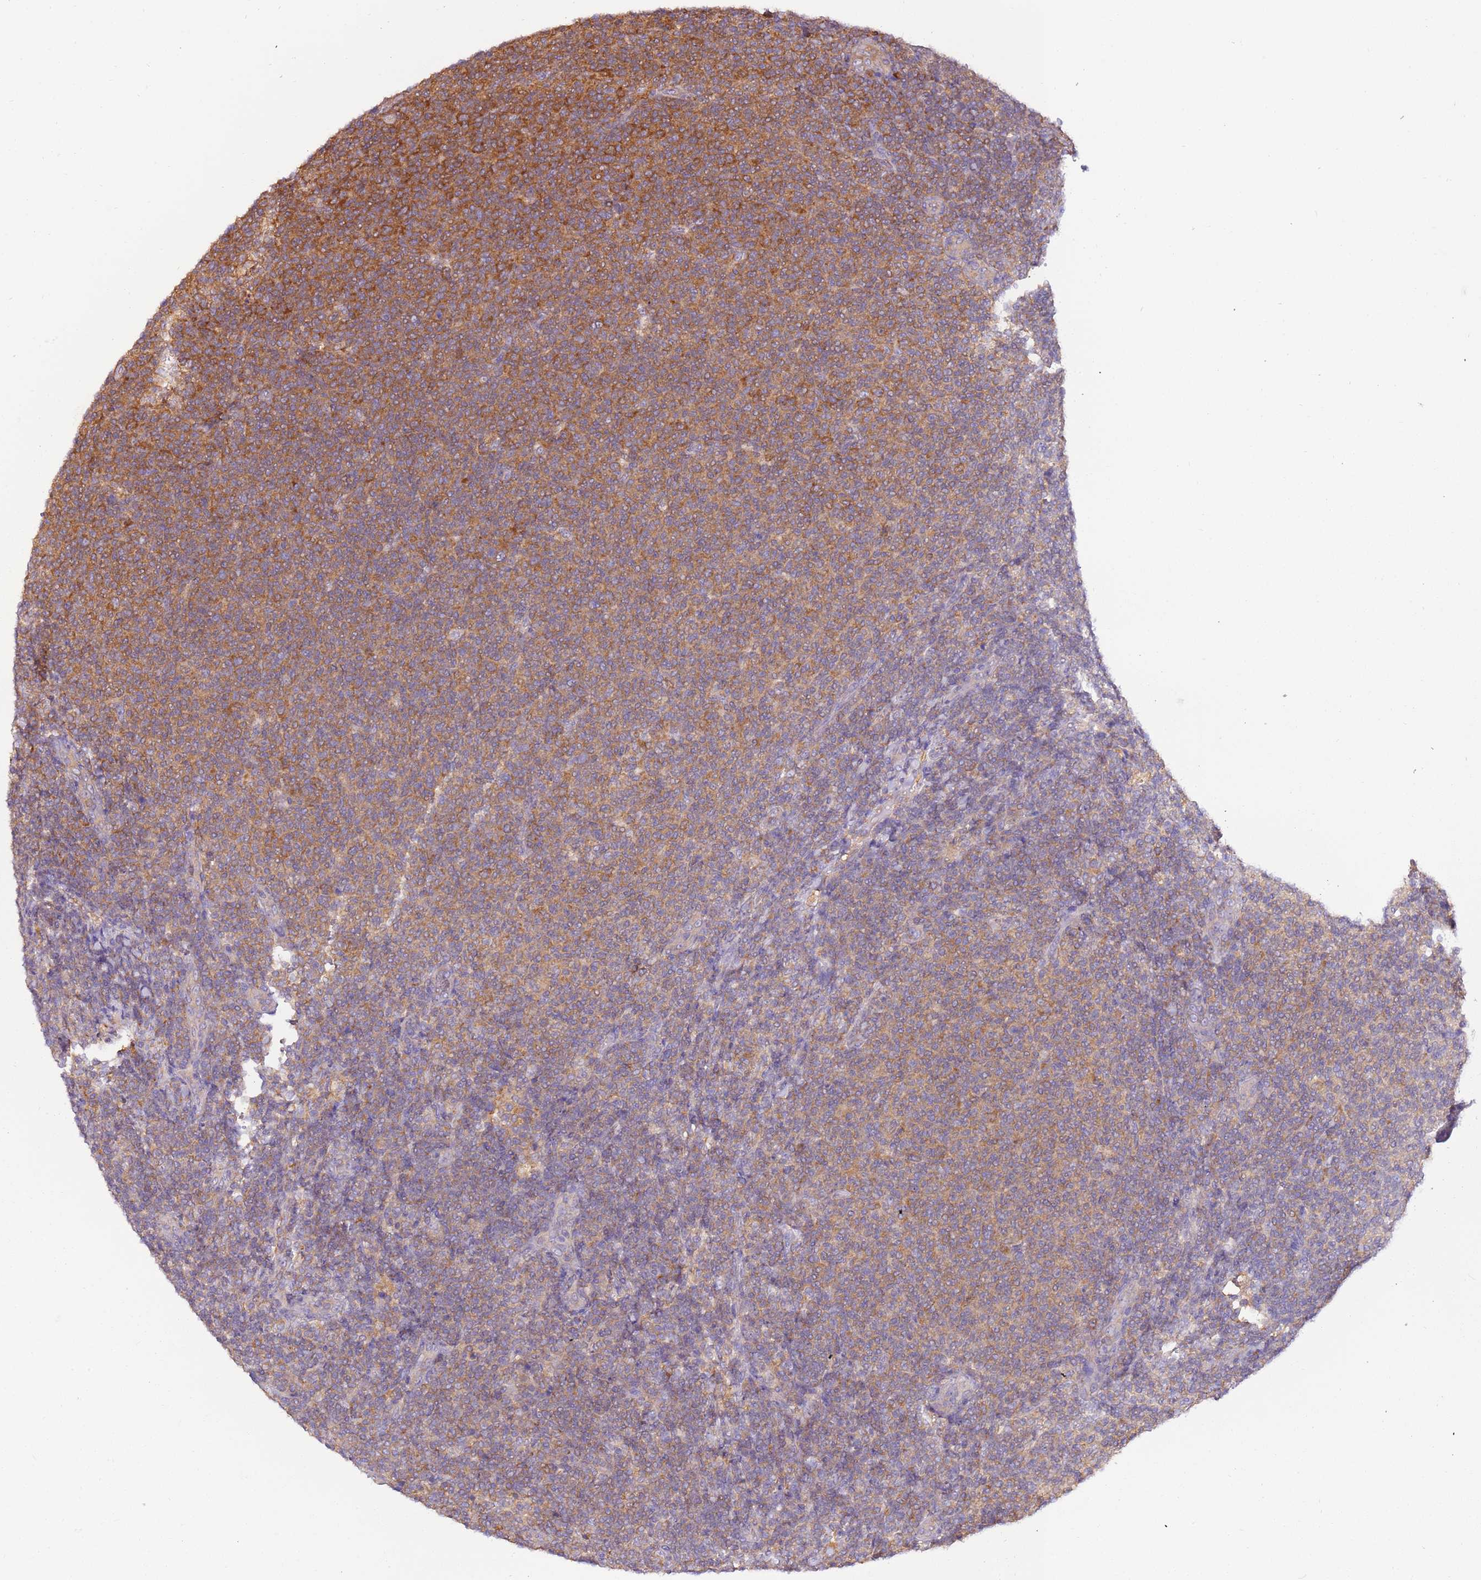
{"staining": {"intensity": "moderate", "quantity": "25%-75%", "location": "cytoplasmic/membranous"}, "tissue": "lymphoma", "cell_type": "Tumor cells", "image_type": "cancer", "snomed": [{"axis": "morphology", "description": "Malignant lymphoma, non-Hodgkin's type, Low grade"}, {"axis": "topography", "description": "Lymph node"}], "caption": "Human malignant lymphoma, non-Hodgkin's type (low-grade) stained for a protein (brown) shows moderate cytoplasmic/membranous positive staining in approximately 25%-75% of tumor cells.", "gene": "STIP1", "patient": {"sex": "male", "age": 66}}